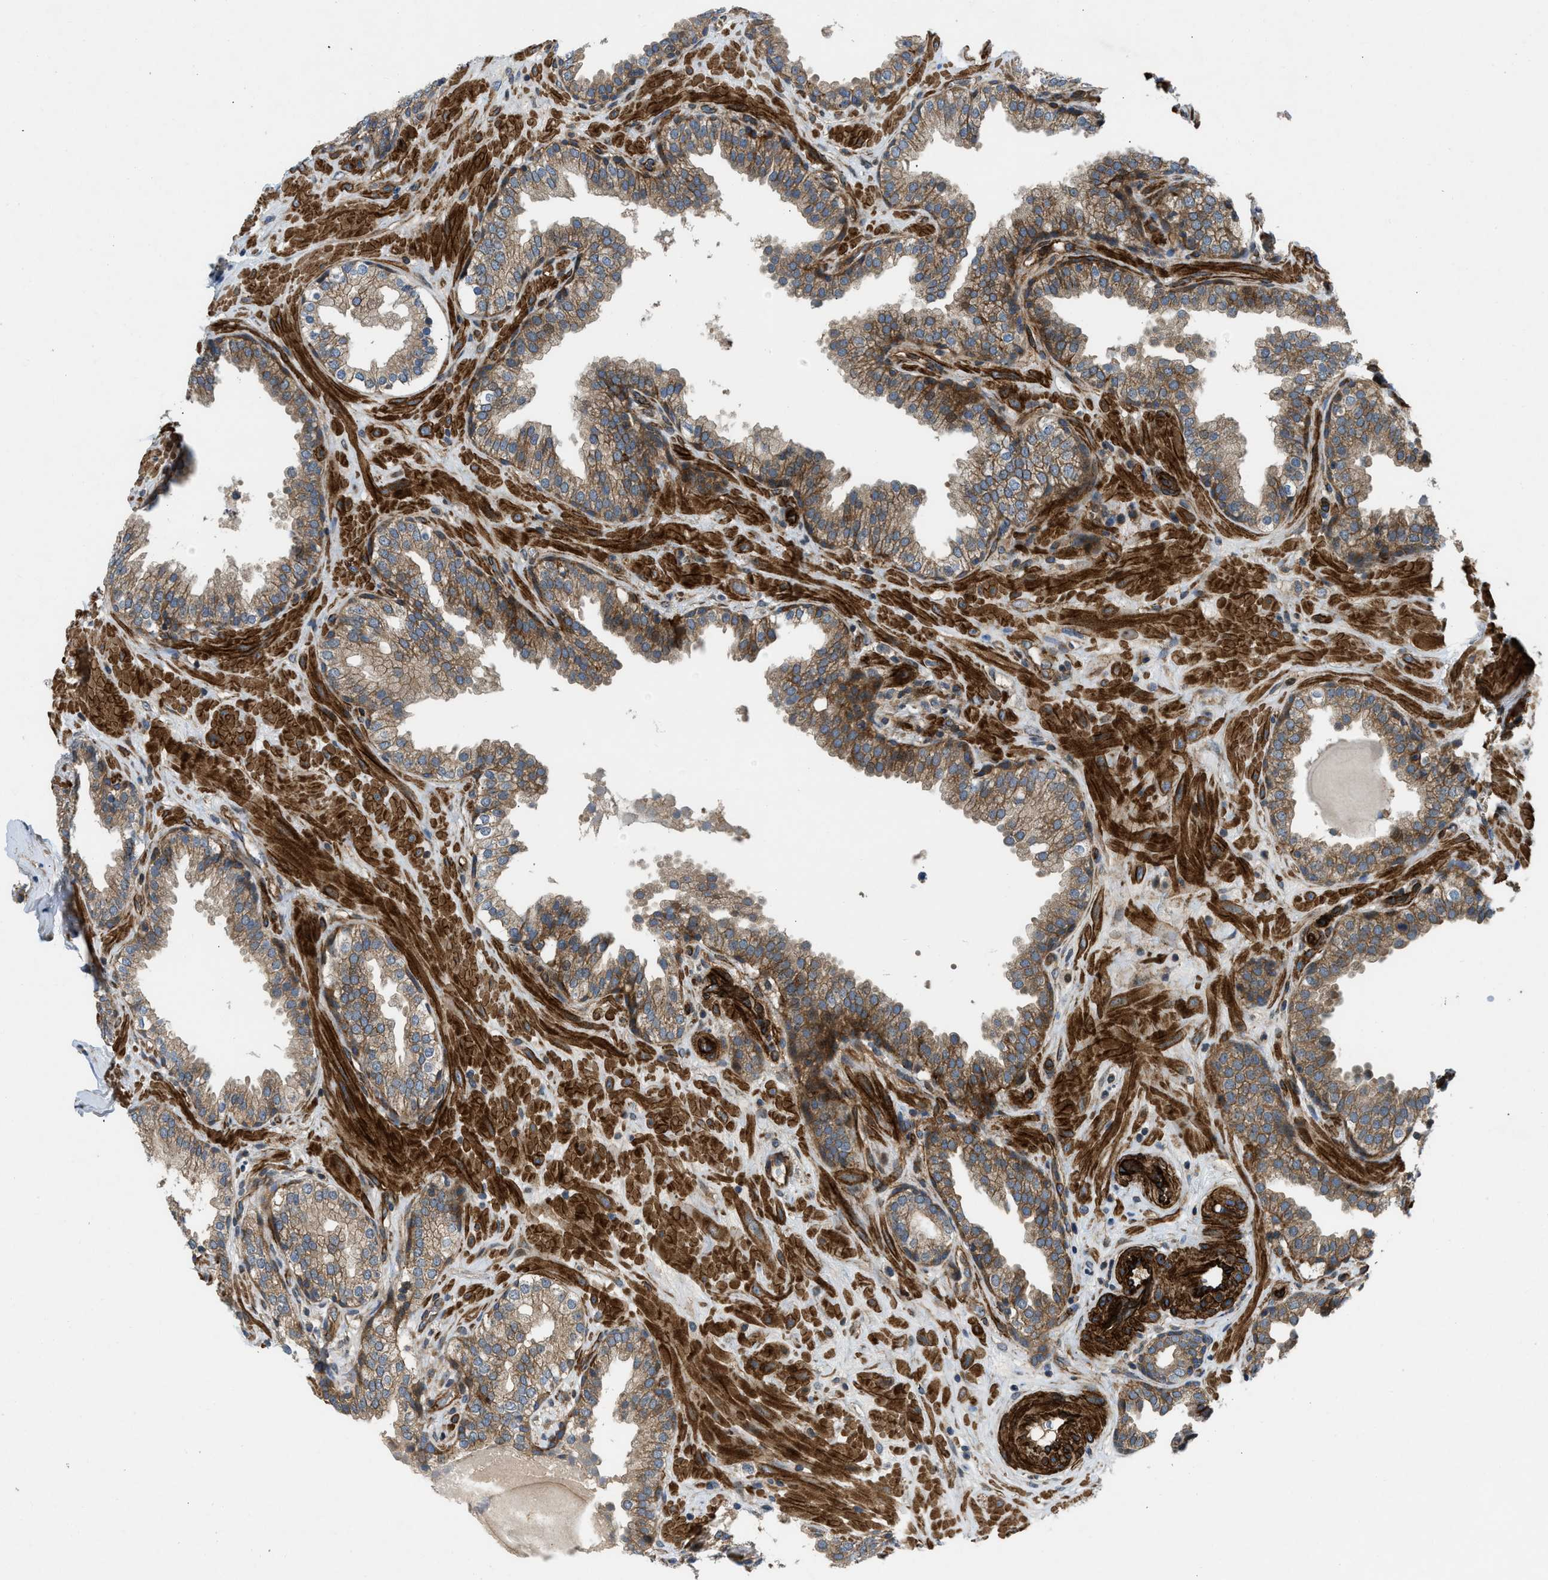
{"staining": {"intensity": "moderate", "quantity": ">75%", "location": "cytoplasmic/membranous"}, "tissue": "prostate", "cell_type": "Glandular cells", "image_type": "normal", "snomed": [{"axis": "morphology", "description": "Normal tissue, NOS"}, {"axis": "topography", "description": "Prostate"}], "caption": "An immunohistochemistry (IHC) photomicrograph of unremarkable tissue is shown. Protein staining in brown labels moderate cytoplasmic/membranous positivity in prostate within glandular cells.", "gene": "NYNRIN", "patient": {"sex": "male", "age": 51}}